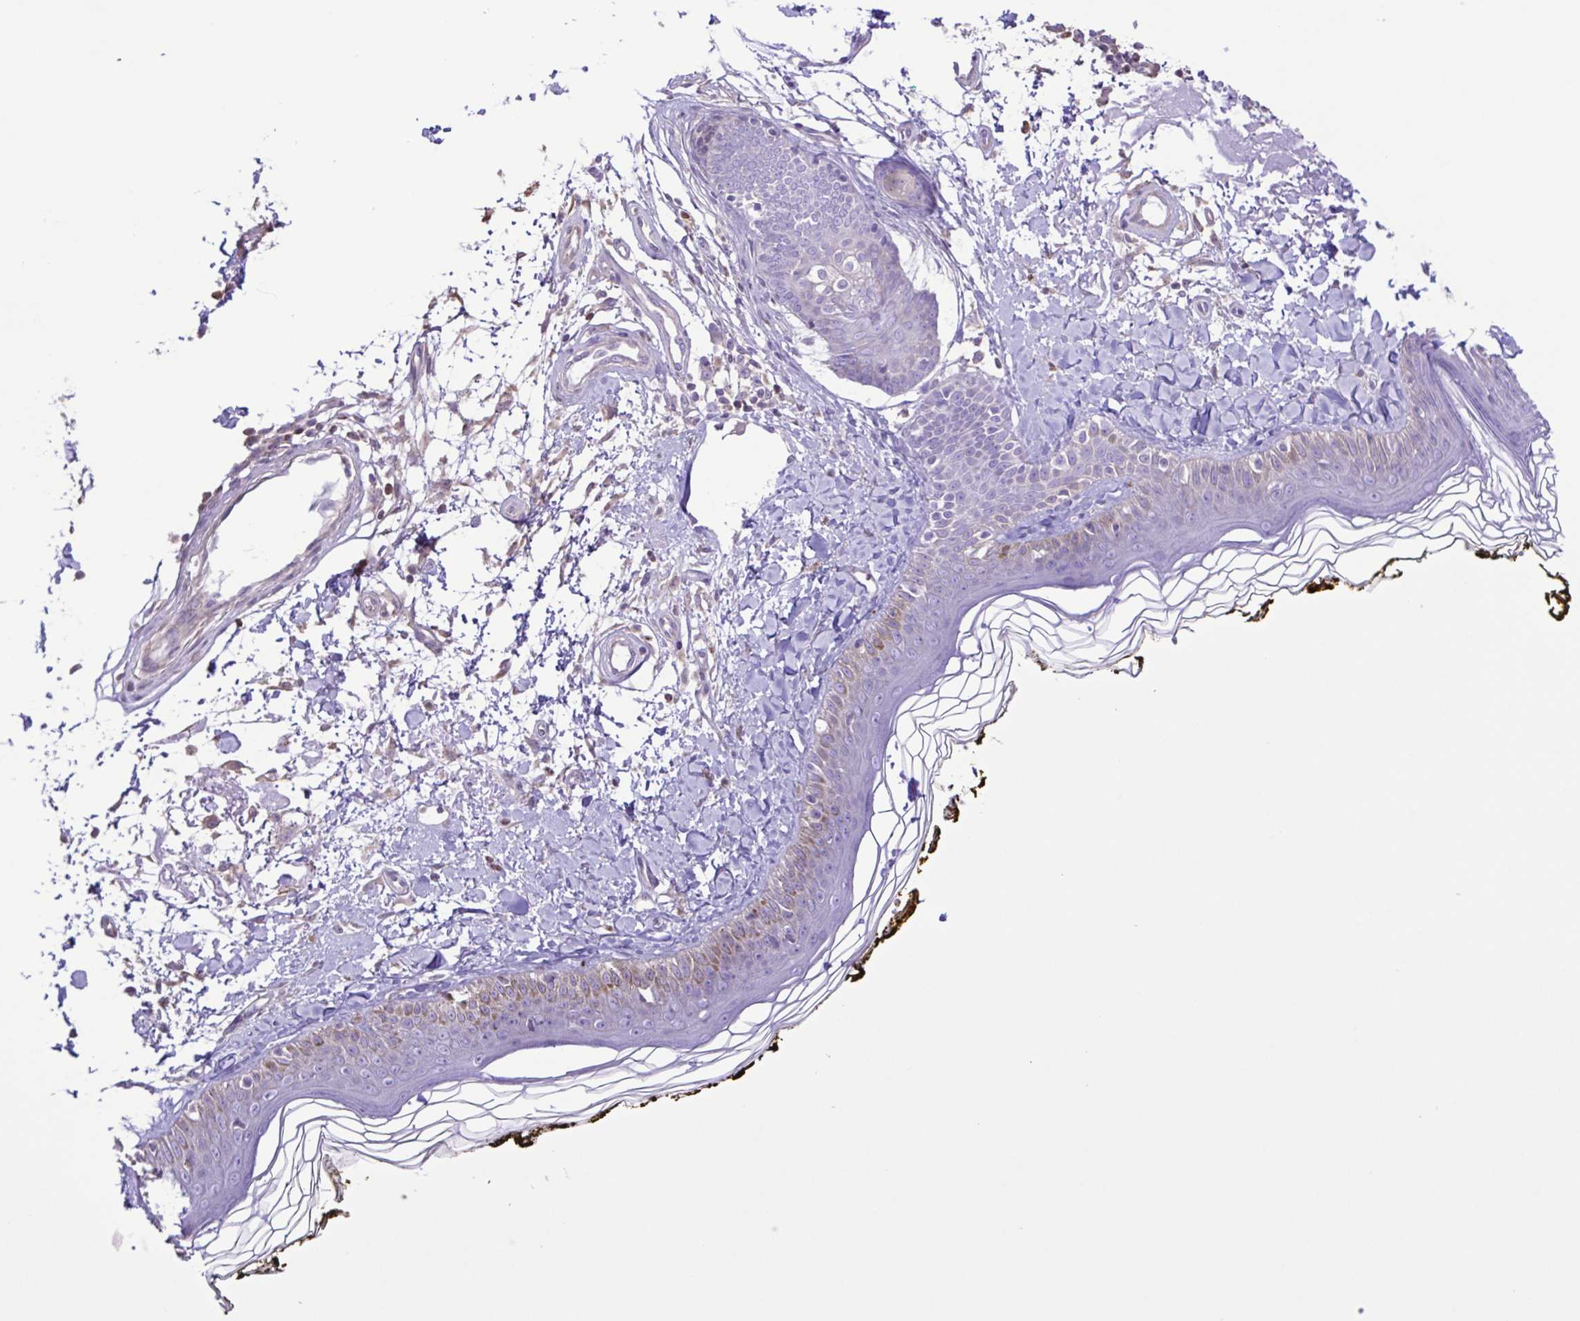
{"staining": {"intensity": "weak", "quantity": "<25%", "location": "cytoplasmic/membranous"}, "tissue": "skin", "cell_type": "Fibroblasts", "image_type": "normal", "snomed": [{"axis": "morphology", "description": "Normal tissue, NOS"}, {"axis": "topography", "description": "Skin"}], "caption": "An image of human skin is negative for staining in fibroblasts. Nuclei are stained in blue.", "gene": "CYP17A1", "patient": {"sex": "male", "age": 76}}